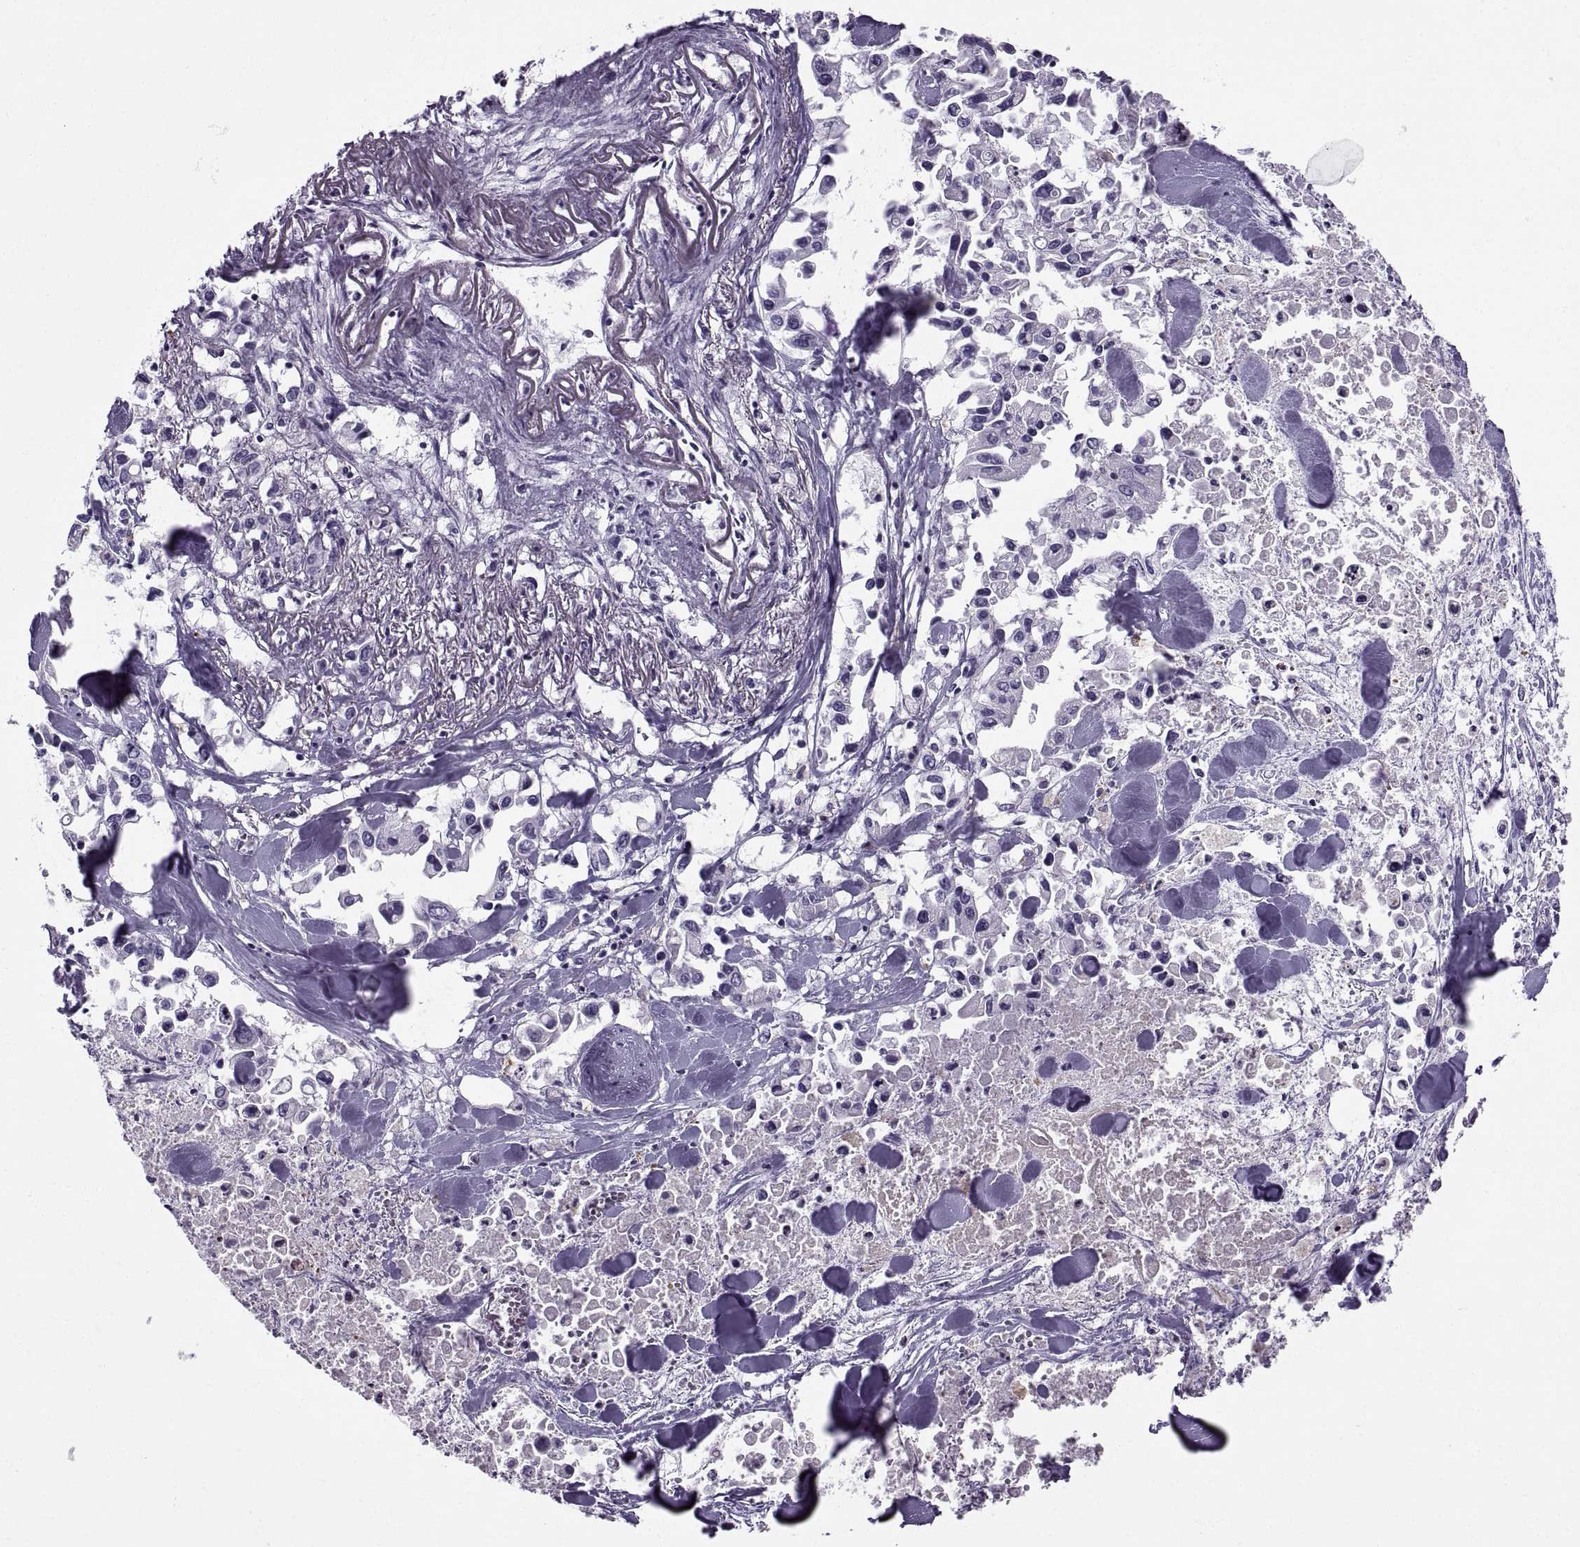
{"staining": {"intensity": "negative", "quantity": "none", "location": "none"}, "tissue": "pancreatic cancer", "cell_type": "Tumor cells", "image_type": "cancer", "snomed": [{"axis": "morphology", "description": "Adenocarcinoma, NOS"}, {"axis": "topography", "description": "Pancreas"}], "caption": "DAB immunohistochemical staining of human pancreatic cancer shows no significant staining in tumor cells.", "gene": "CALCR", "patient": {"sex": "female", "age": 83}}